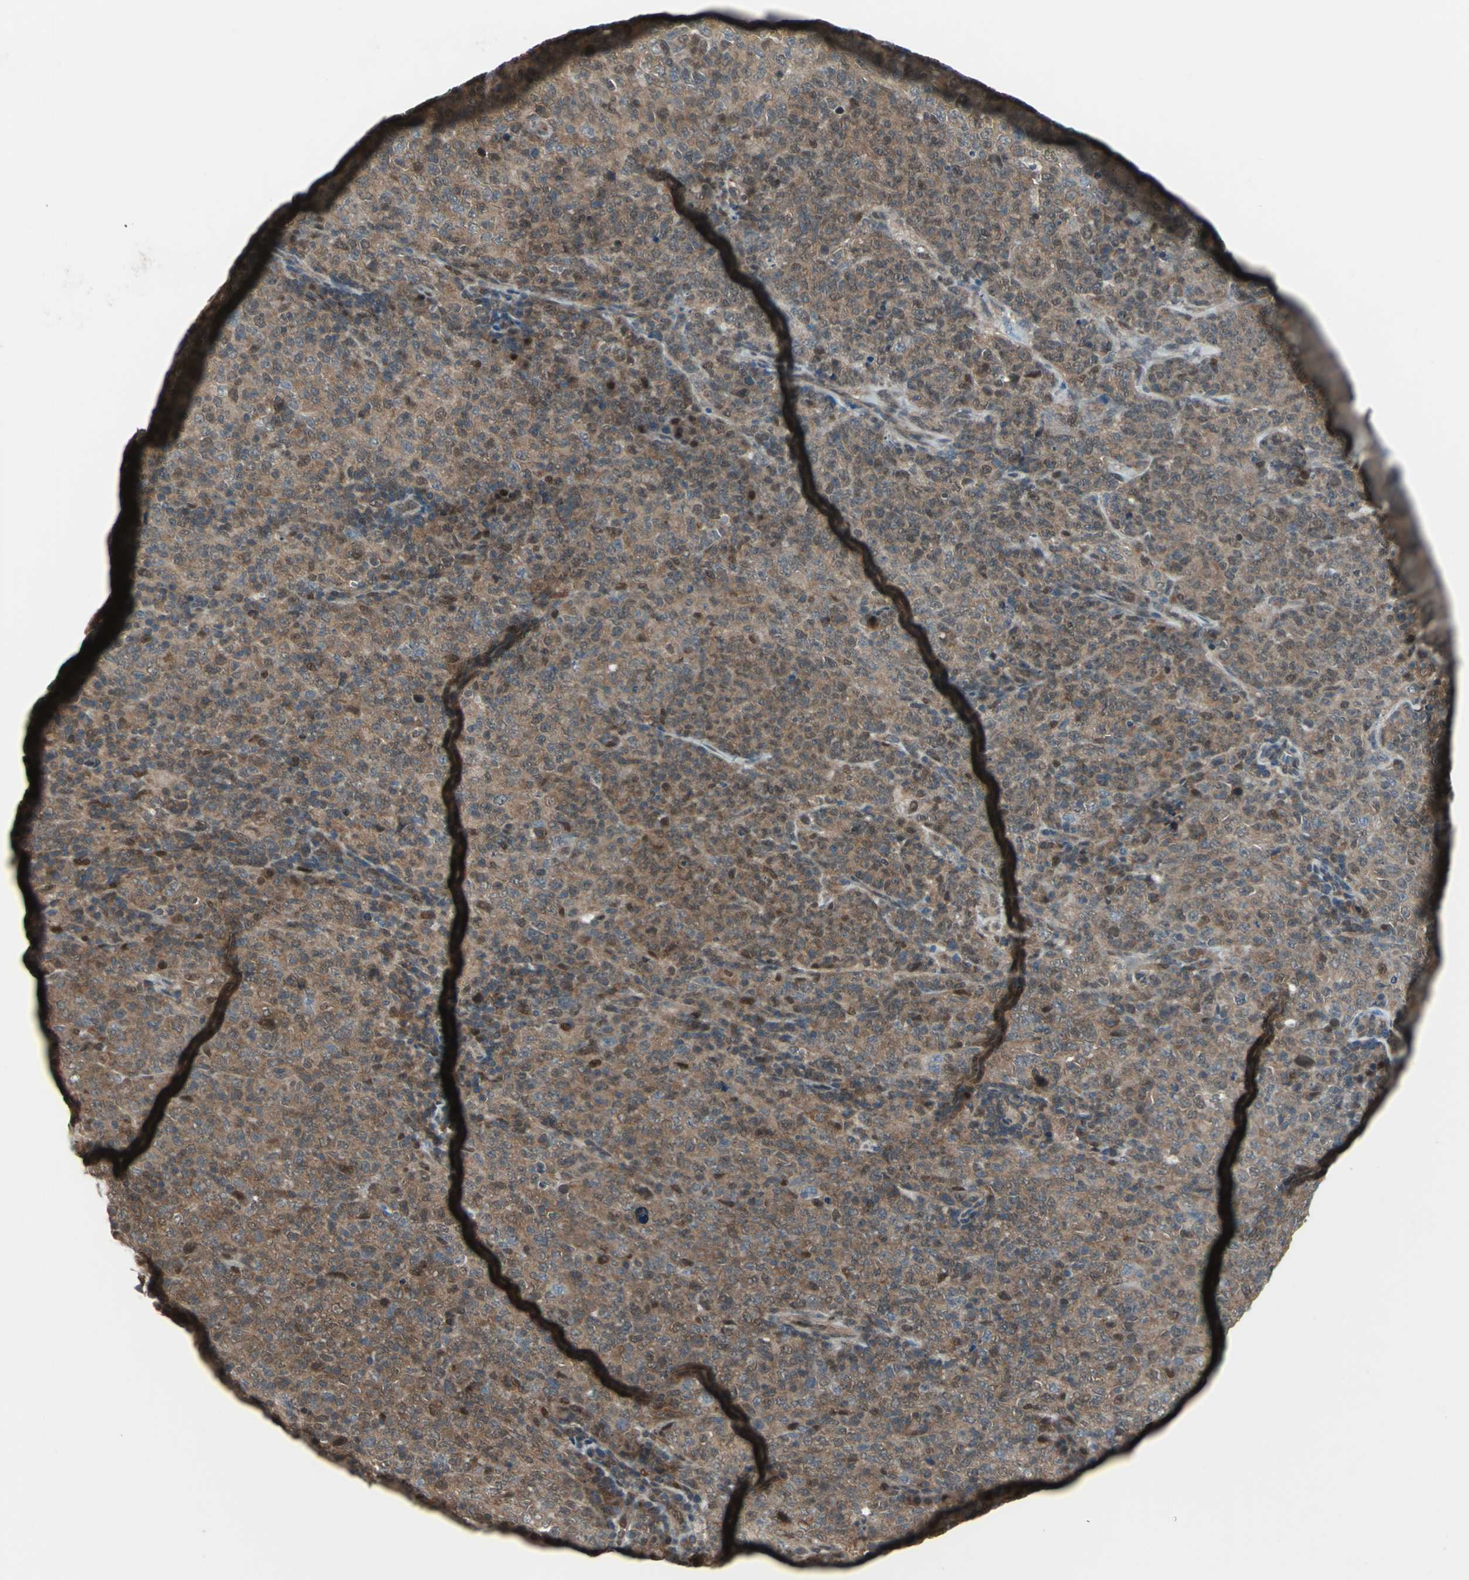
{"staining": {"intensity": "moderate", "quantity": ">75%", "location": "cytoplasmic/membranous,nuclear"}, "tissue": "lymphoma", "cell_type": "Tumor cells", "image_type": "cancer", "snomed": [{"axis": "morphology", "description": "Malignant lymphoma, non-Hodgkin's type, High grade"}, {"axis": "topography", "description": "Tonsil"}], "caption": "The histopathology image exhibits a brown stain indicating the presence of a protein in the cytoplasmic/membranous and nuclear of tumor cells in malignant lymphoma, non-Hodgkin's type (high-grade). Immunohistochemistry (ihc) stains the protein in brown and the nuclei are stained blue.", "gene": "COPS5", "patient": {"sex": "female", "age": 36}}